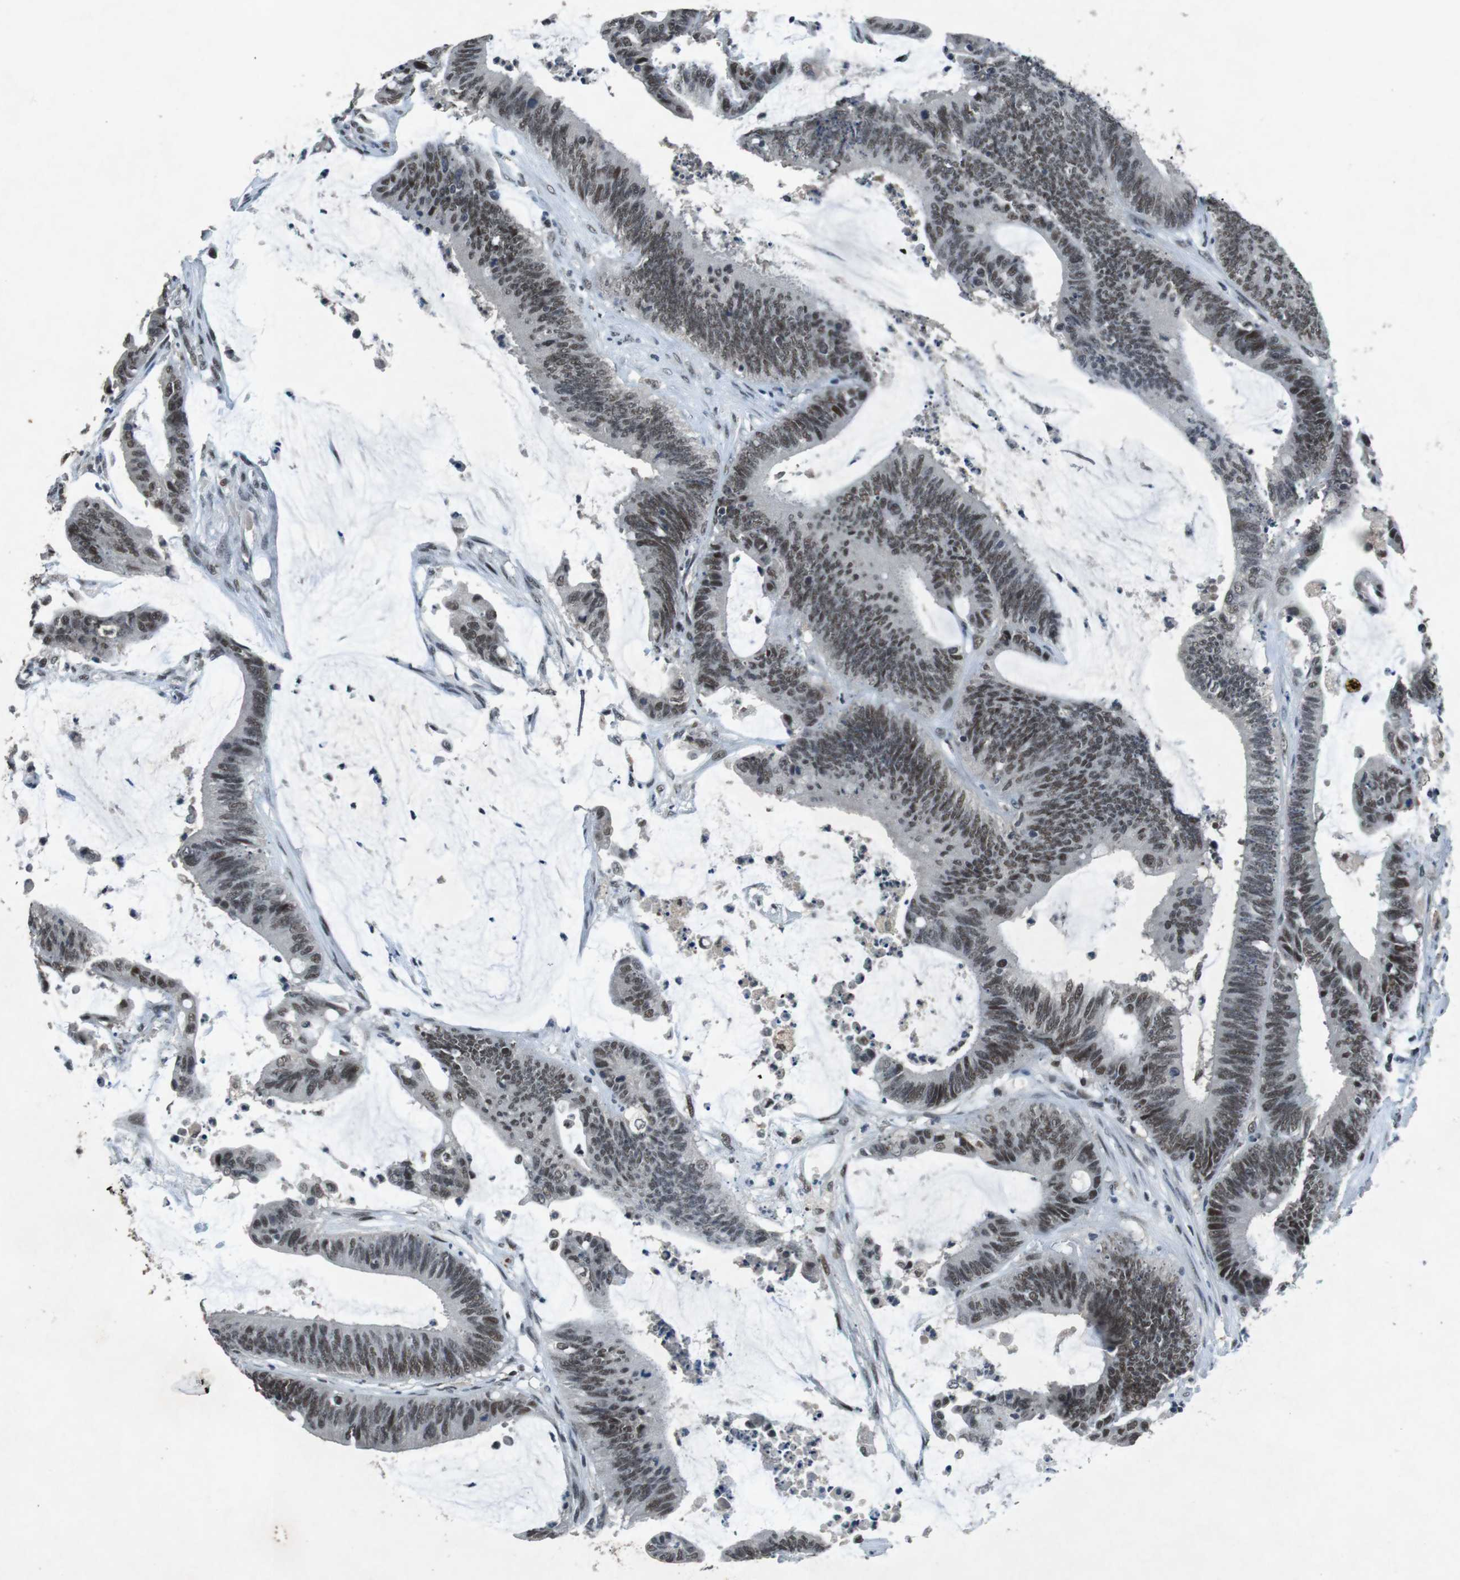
{"staining": {"intensity": "weak", "quantity": "25%-75%", "location": "nuclear"}, "tissue": "colorectal cancer", "cell_type": "Tumor cells", "image_type": "cancer", "snomed": [{"axis": "morphology", "description": "Adenocarcinoma, NOS"}, {"axis": "topography", "description": "Rectum"}], "caption": "Colorectal adenocarcinoma was stained to show a protein in brown. There is low levels of weak nuclear positivity in approximately 25%-75% of tumor cells.", "gene": "USP7", "patient": {"sex": "female", "age": 66}}